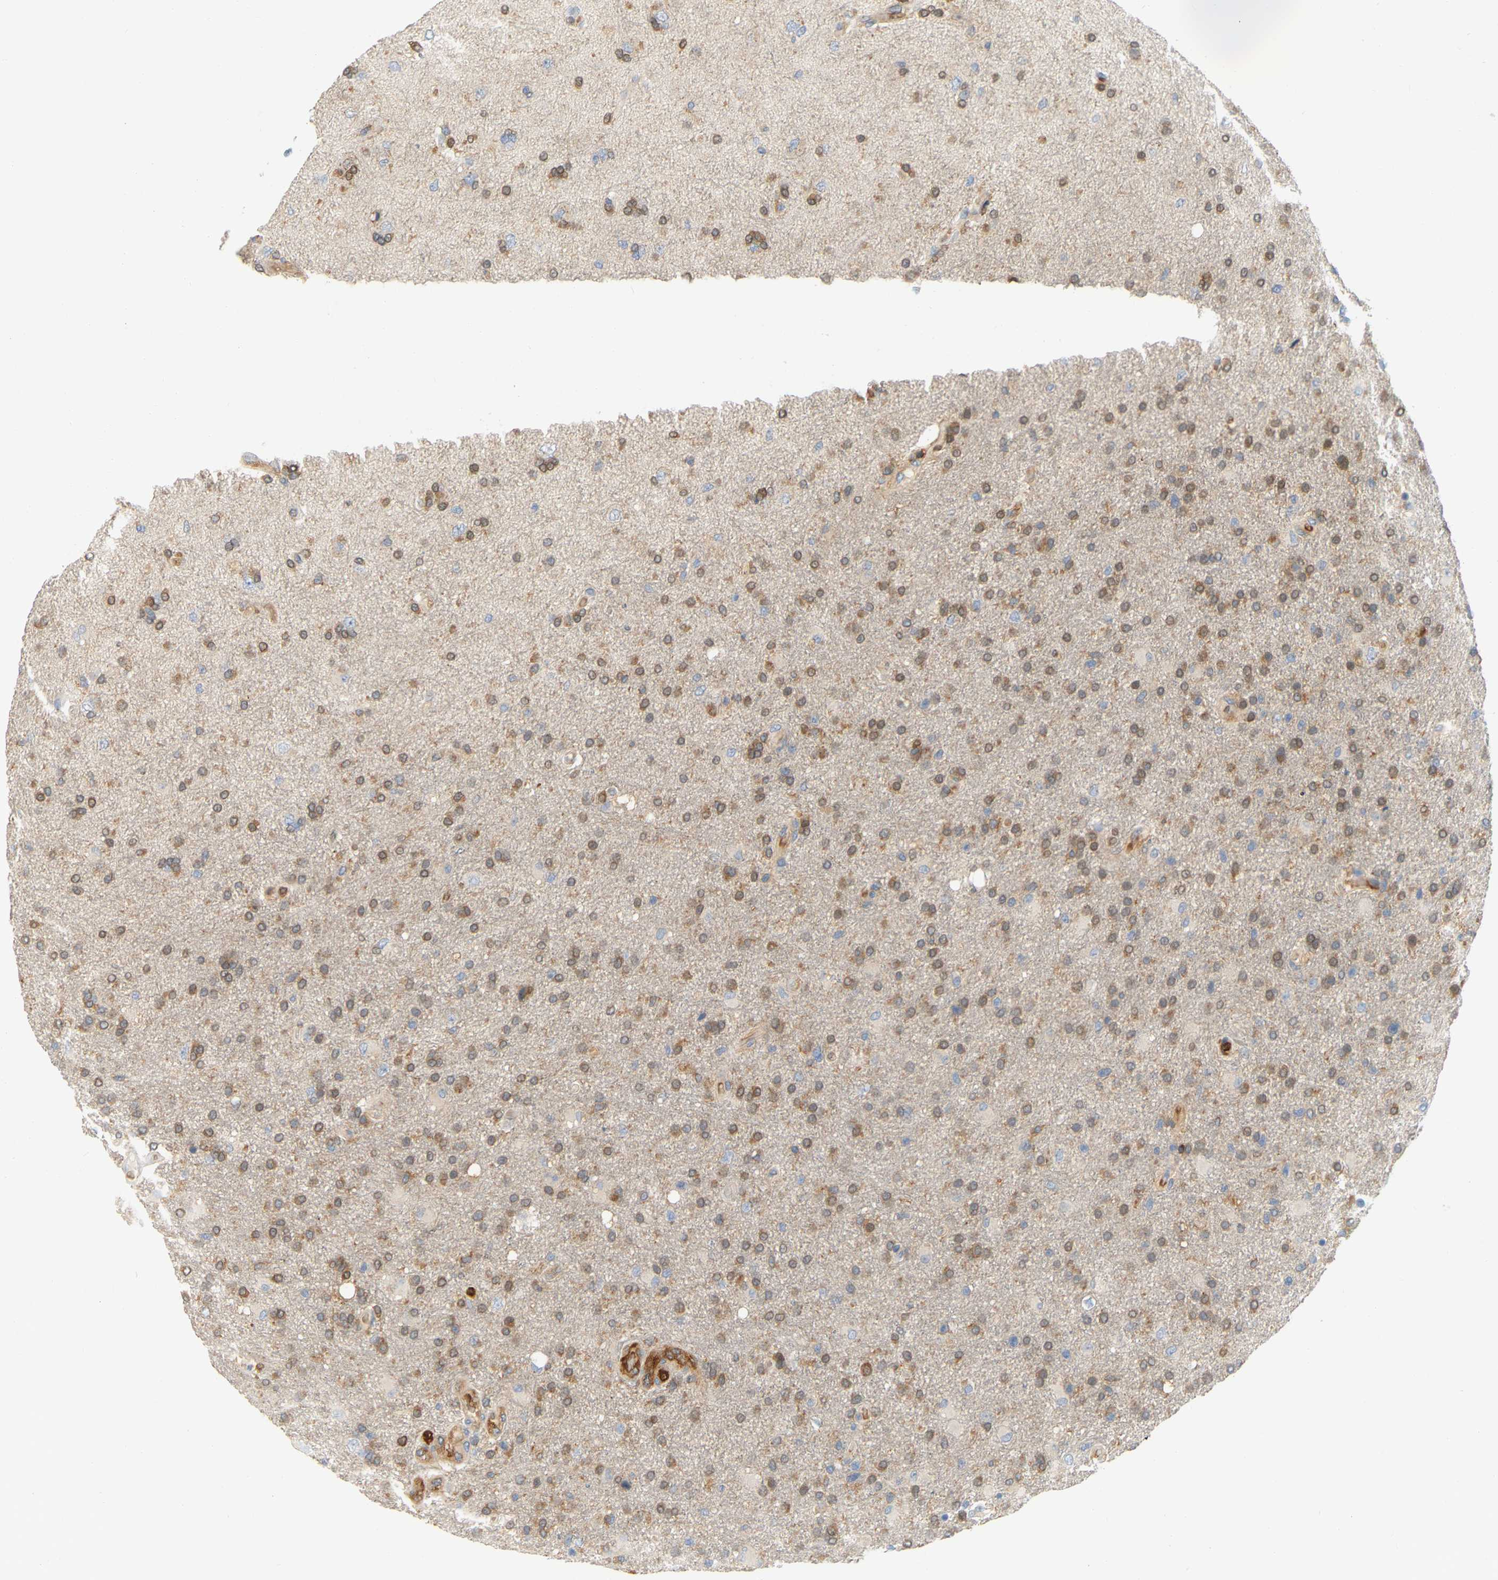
{"staining": {"intensity": "moderate", "quantity": ">75%", "location": "cytoplasmic/membranous"}, "tissue": "glioma", "cell_type": "Tumor cells", "image_type": "cancer", "snomed": [{"axis": "morphology", "description": "Glioma, malignant, High grade"}, {"axis": "topography", "description": "Brain"}], "caption": "Glioma tissue shows moderate cytoplasmic/membranous positivity in about >75% of tumor cells (DAB (3,3'-diaminobenzidine) IHC with brightfield microscopy, high magnification).", "gene": "AKAP13", "patient": {"sex": "male", "age": 72}}